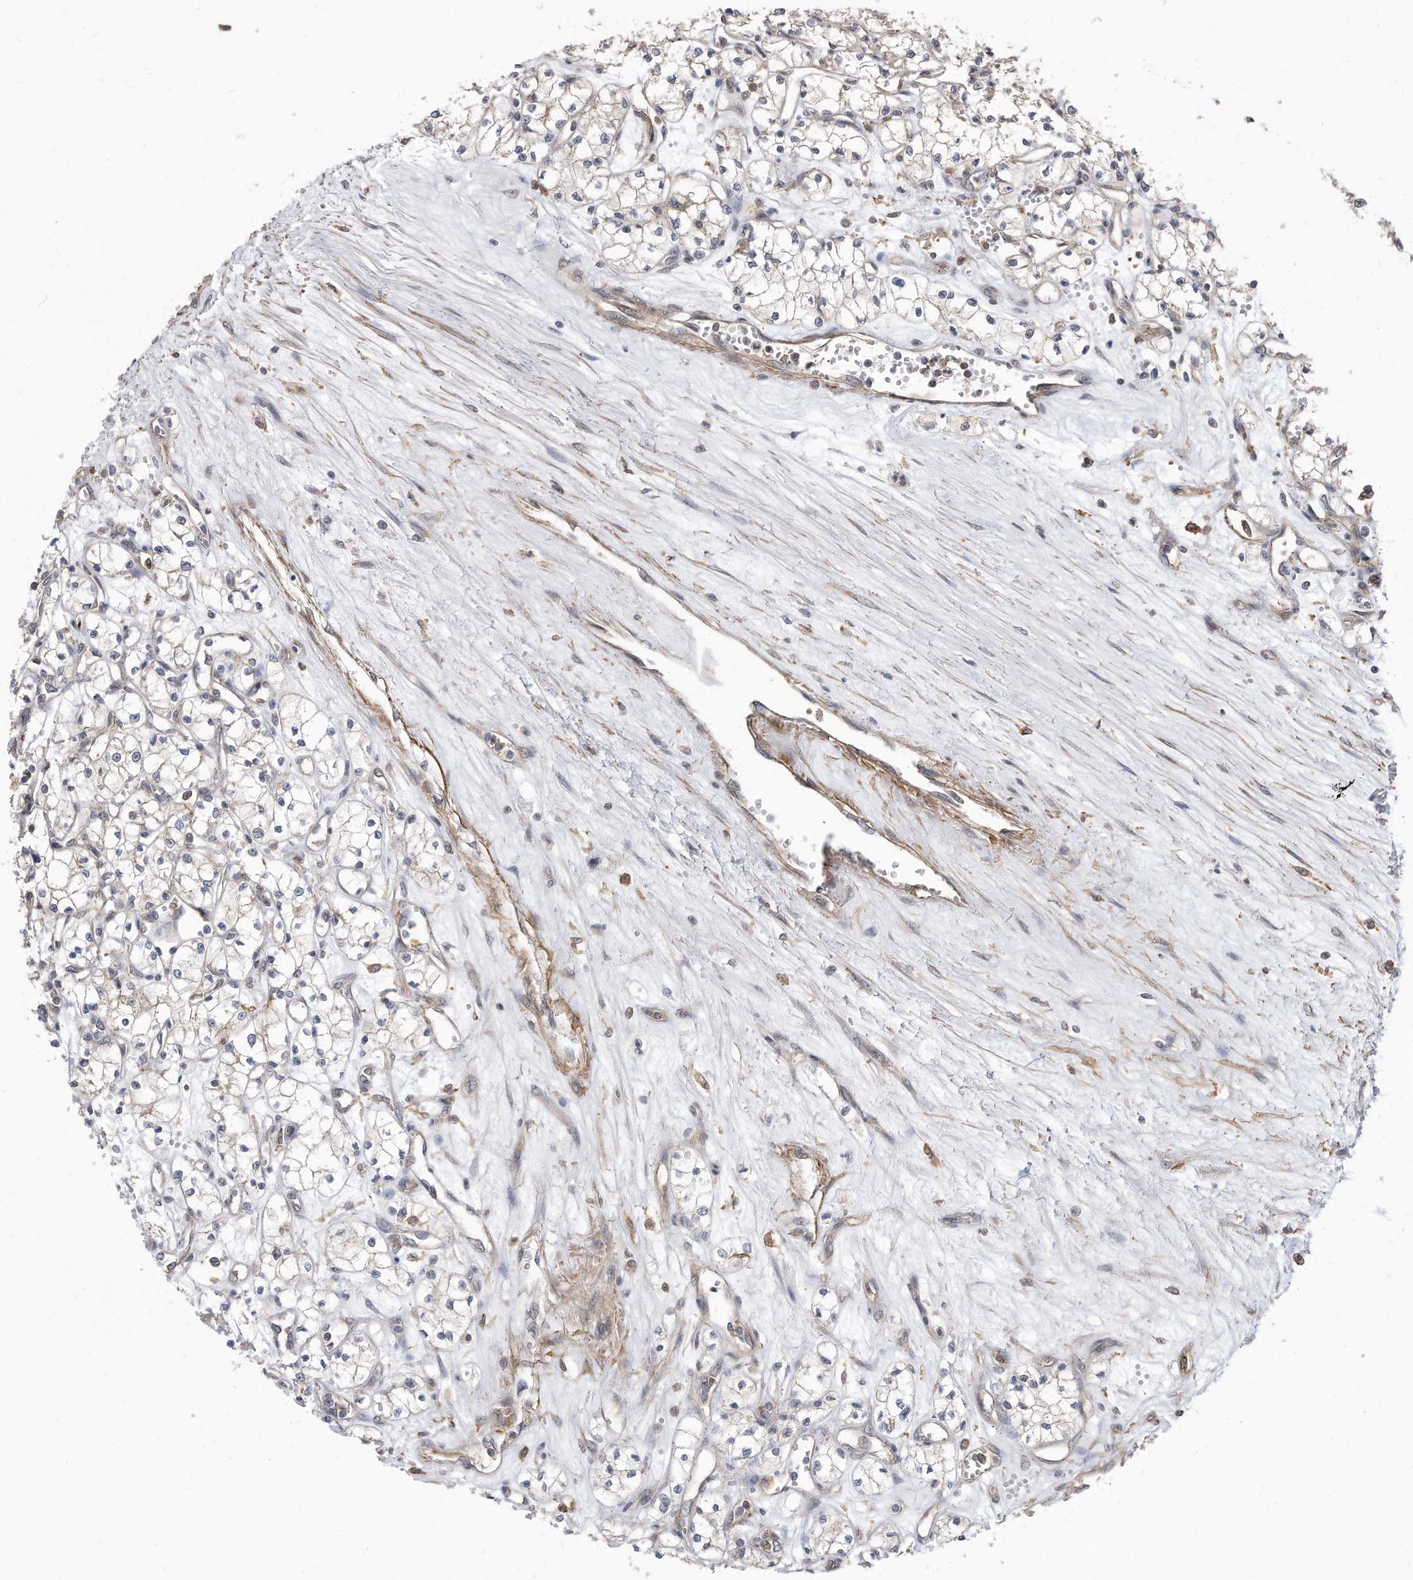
{"staining": {"intensity": "weak", "quantity": "<25%", "location": "cytoplasmic/membranous"}, "tissue": "renal cancer", "cell_type": "Tumor cells", "image_type": "cancer", "snomed": [{"axis": "morphology", "description": "Adenocarcinoma, NOS"}, {"axis": "topography", "description": "Kidney"}], "caption": "Immunohistochemistry image of human renal adenocarcinoma stained for a protein (brown), which exhibits no expression in tumor cells. (DAB (3,3'-diaminobenzidine) IHC, high magnification).", "gene": "TCP1", "patient": {"sex": "male", "age": 59}}